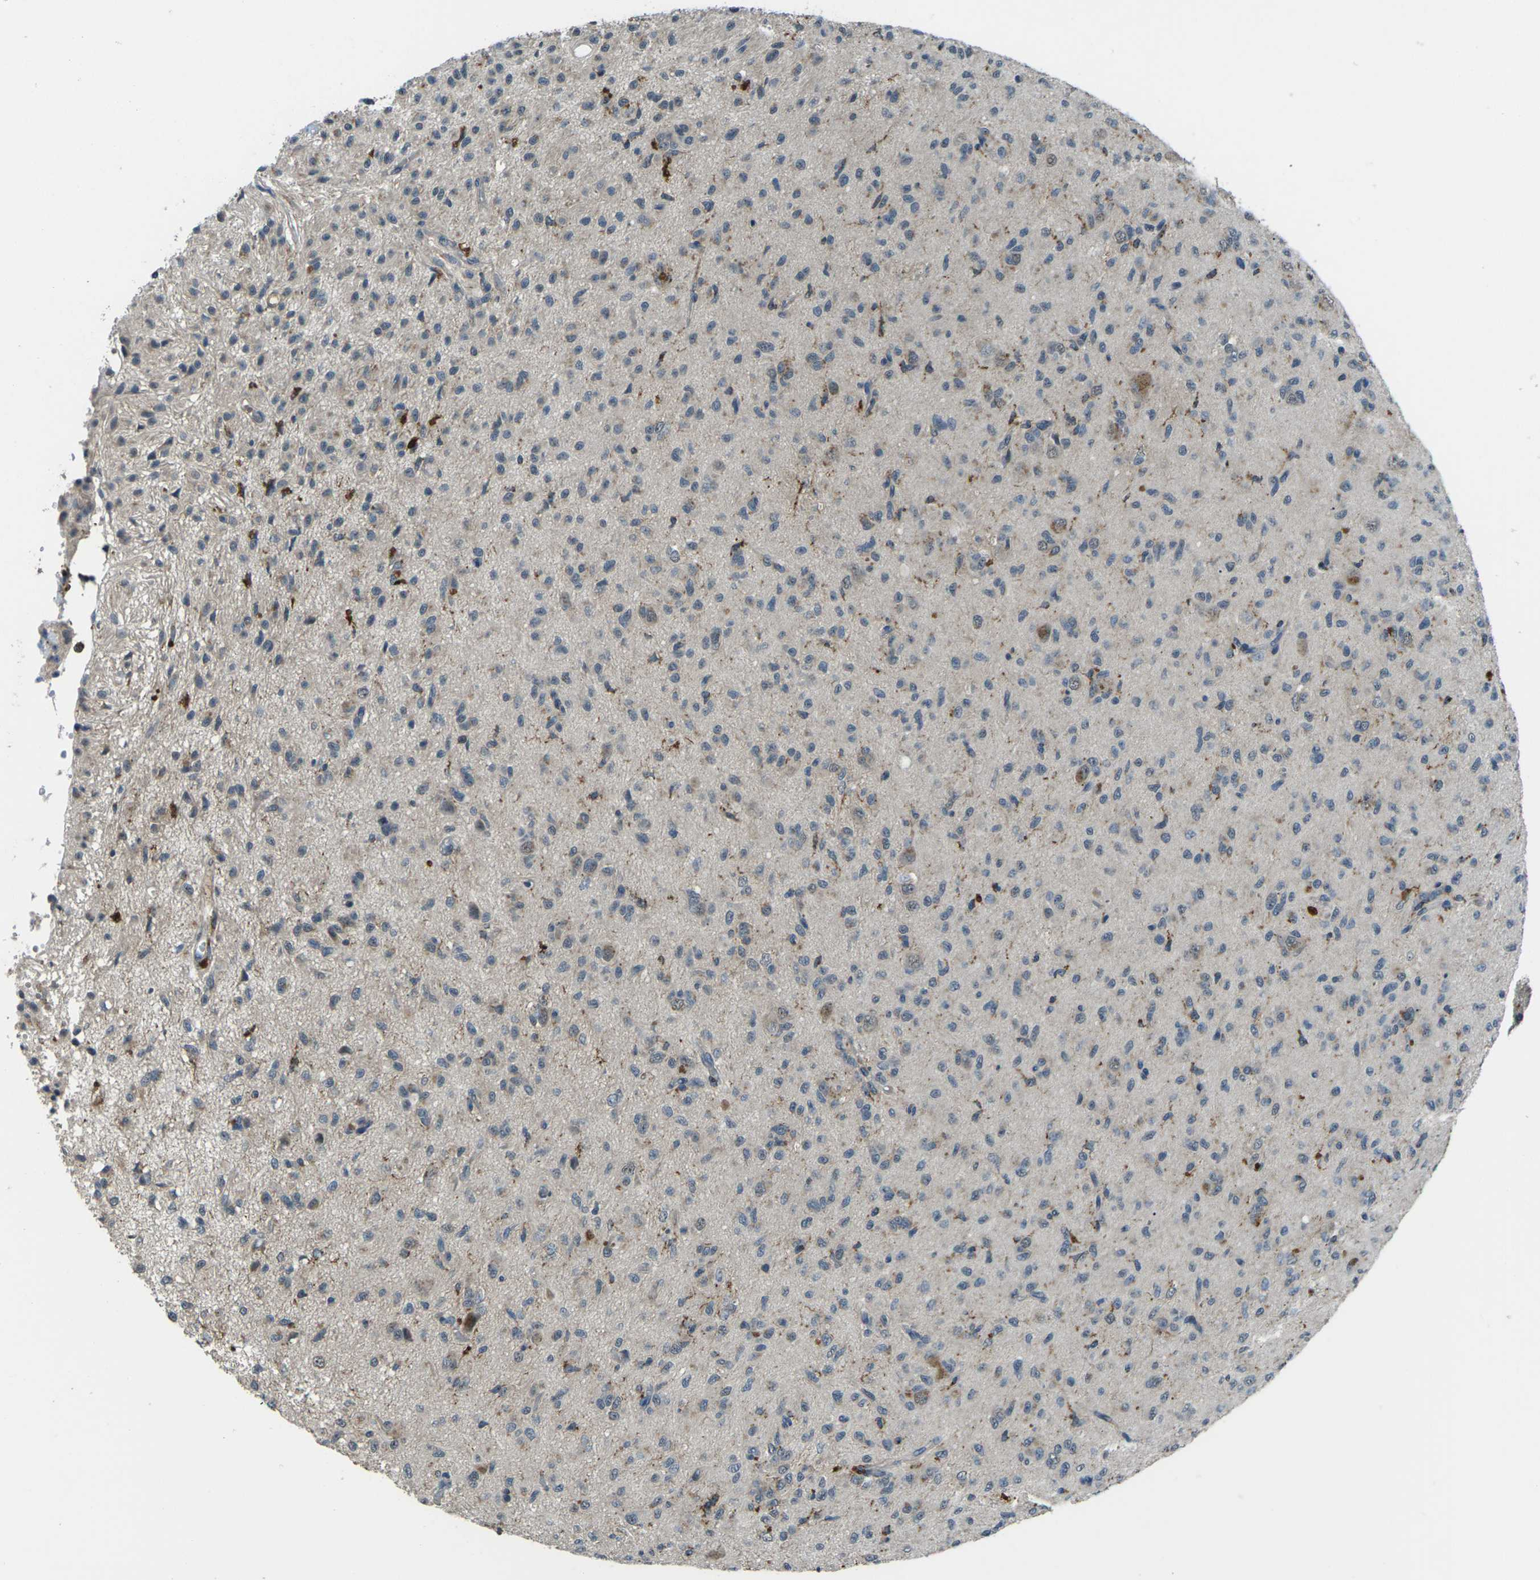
{"staining": {"intensity": "weak", "quantity": "<25%", "location": "cytoplasmic/membranous"}, "tissue": "glioma", "cell_type": "Tumor cells", "image_type": "cancer", "snomed": [{"axis": "morphology", "description": "Glioma, malignant, High grade"}, {"axis": "topography", "description": "Brain"}], "caption": "IHC histopathology image of malignant high-grade glioma stained for a protein (brown), which shows no staining in tumor cells.", "gene": "SLC31A2", "patient": {"sex": "female", "age": 59}}